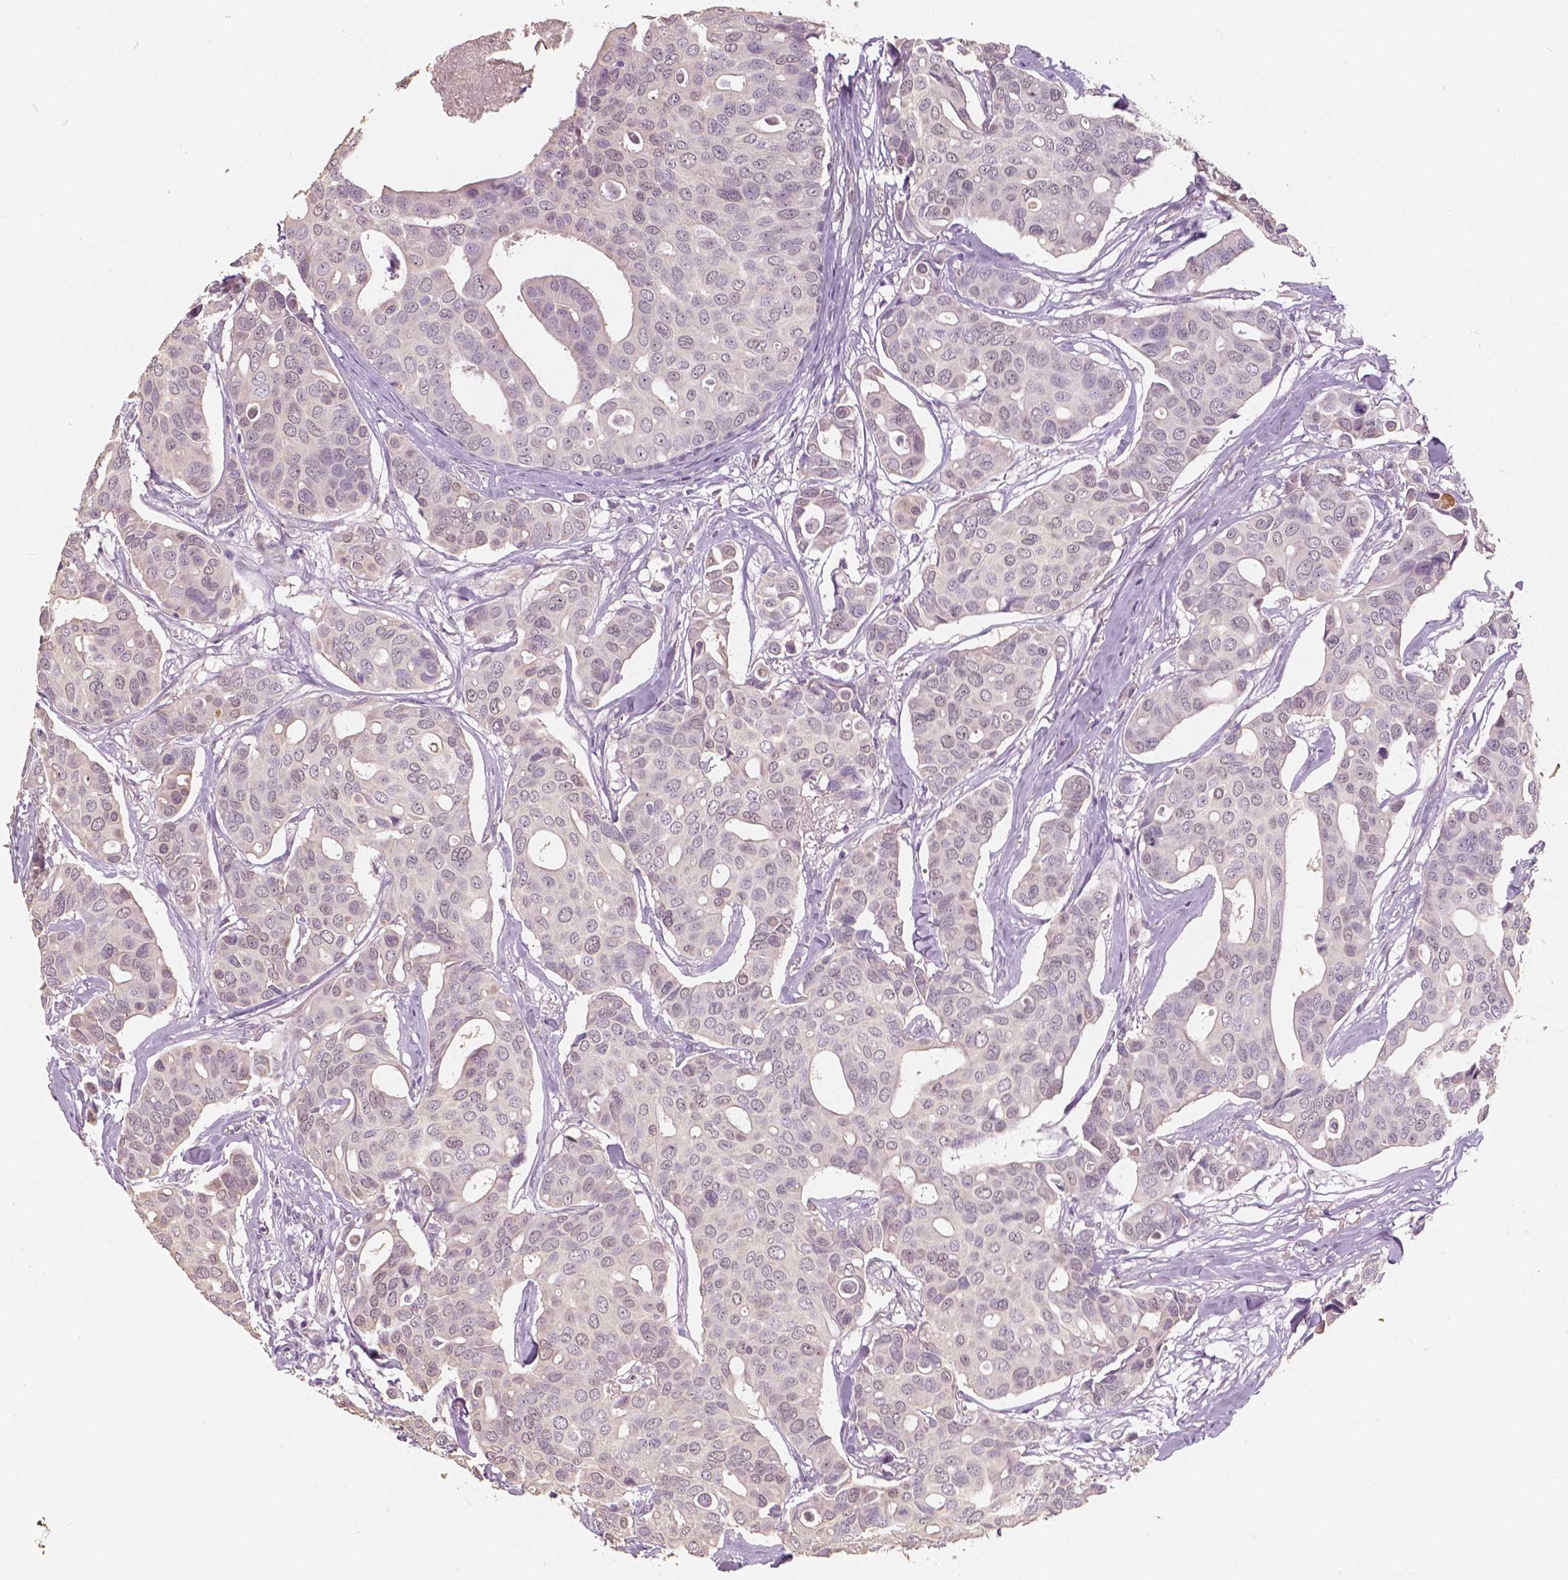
{"staining": {"intensity": "weak", "quantity": "<25%", "location": "nuclear"}, "tissue": "breast cancer", "cell_type": "Tumor cells", "image_type": "cancer", "snomed": [{"axis": "morphology", "description": "Duct carcinoma"}, {"axis": "topography", "description": "Breast"}], "caption": "Breast cancer (intraductal carcinoma) was stained to show a protein in brown. There is no significant expression in tumor cells.", "gene": "SAT2", "patient": {"sex": "female", "age": 54}}